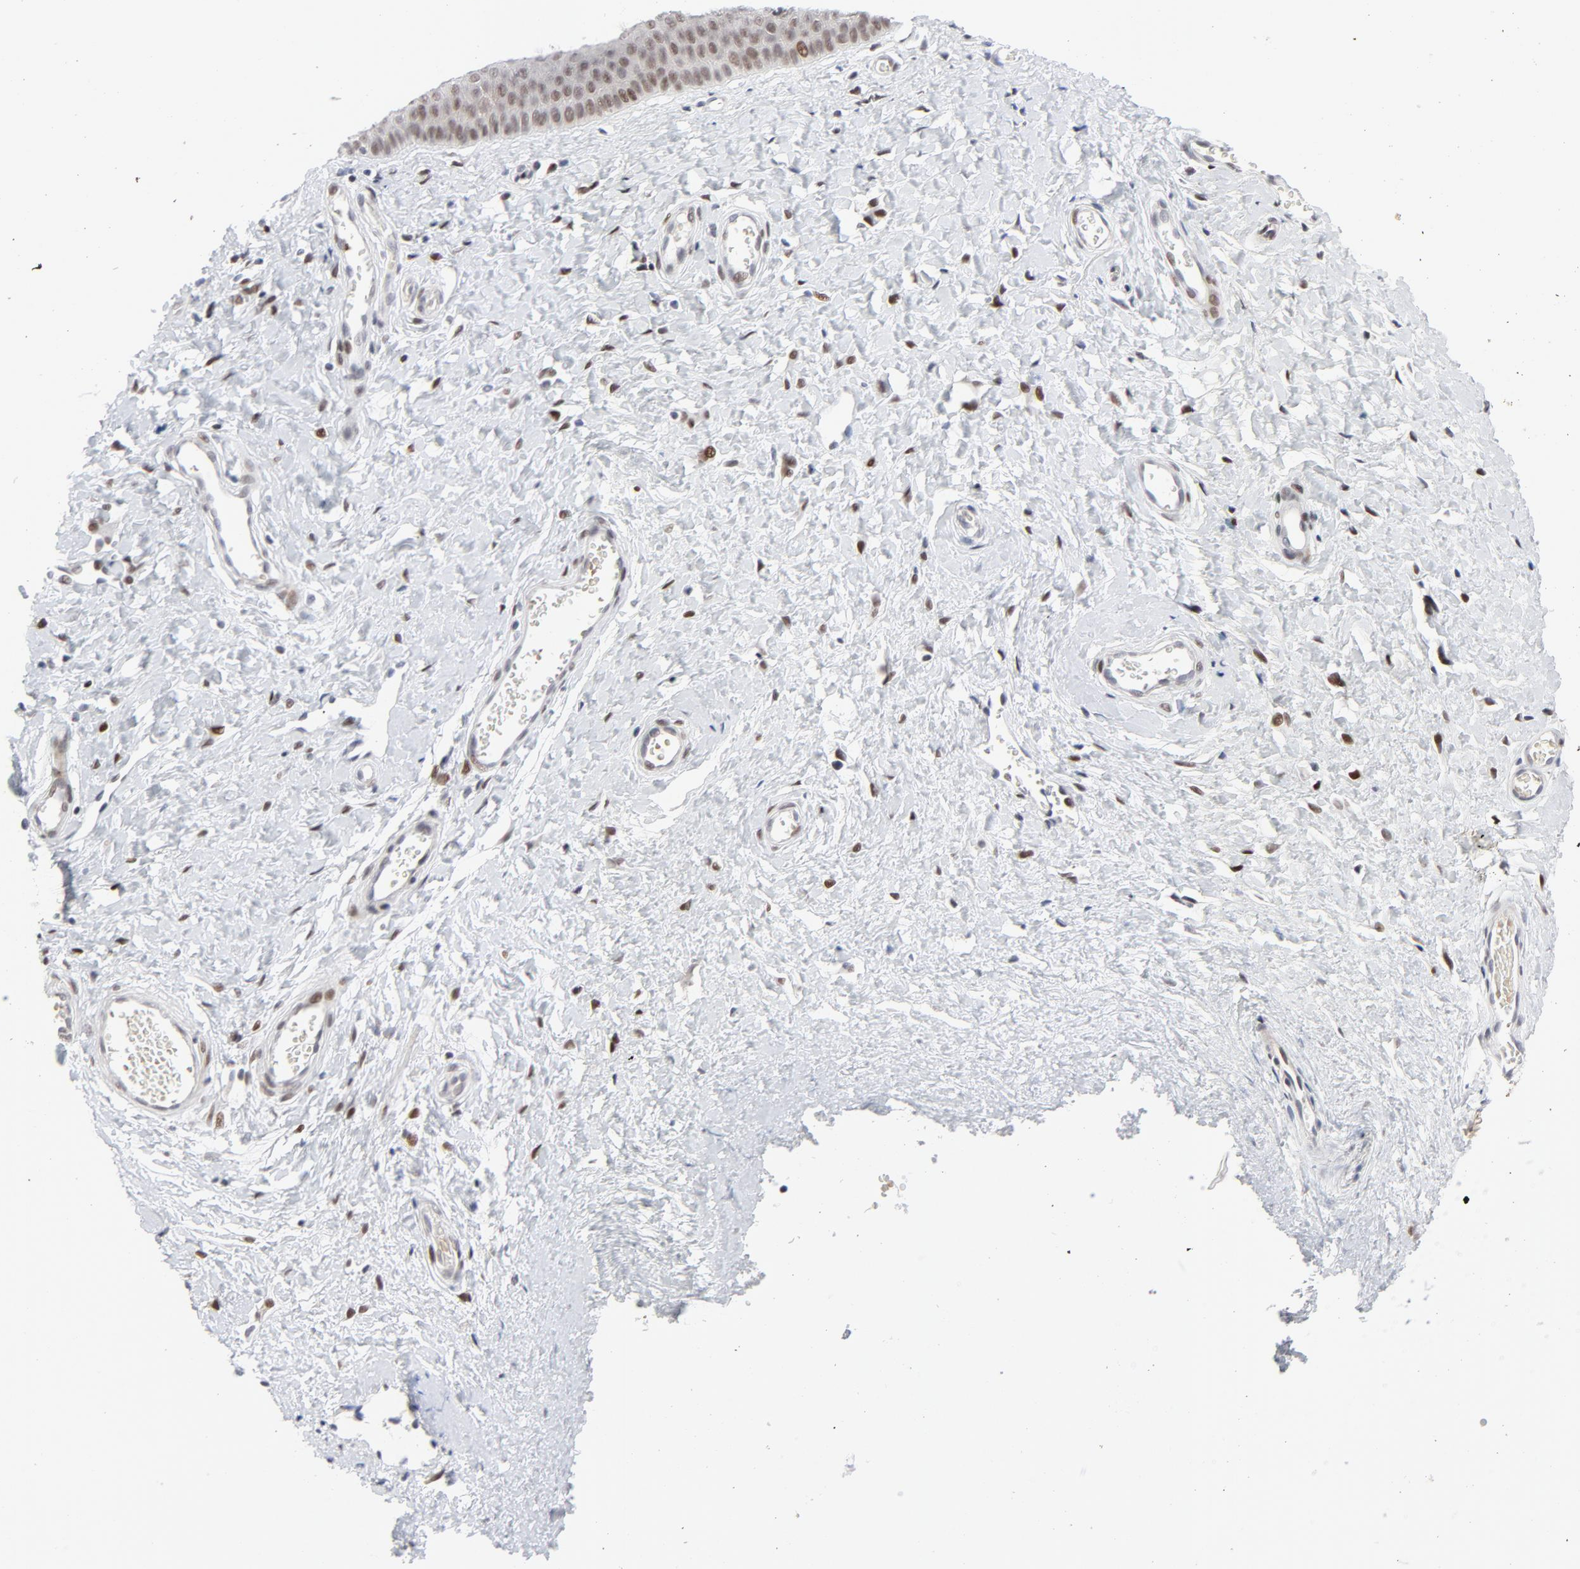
{"staining": {"intensity": "moderate", "quantity": ">75%", "location": "nuclear"}, "tissue": "cervix", "cell_type": "Glandular cells", "image_type": "normal", "snomed": [{"axis": "morphology", "description": "Normal tissue, NOS"}, {"axis": "topography", "description": "Cervix"}], "caption": "IHC staining of benign cervix, which shows medium levels of moderate nuclear expression in about >75% of glandular cells indicating moderate nuclear protein positivity. The staining was performed using DAB (3,3'-diaminobenzidine) (brown) for protein detection and nuclei were counterstained in hematoxylin (blue).", "gene": "NFIC", "patient": {"sex": "female", "age": 55}}